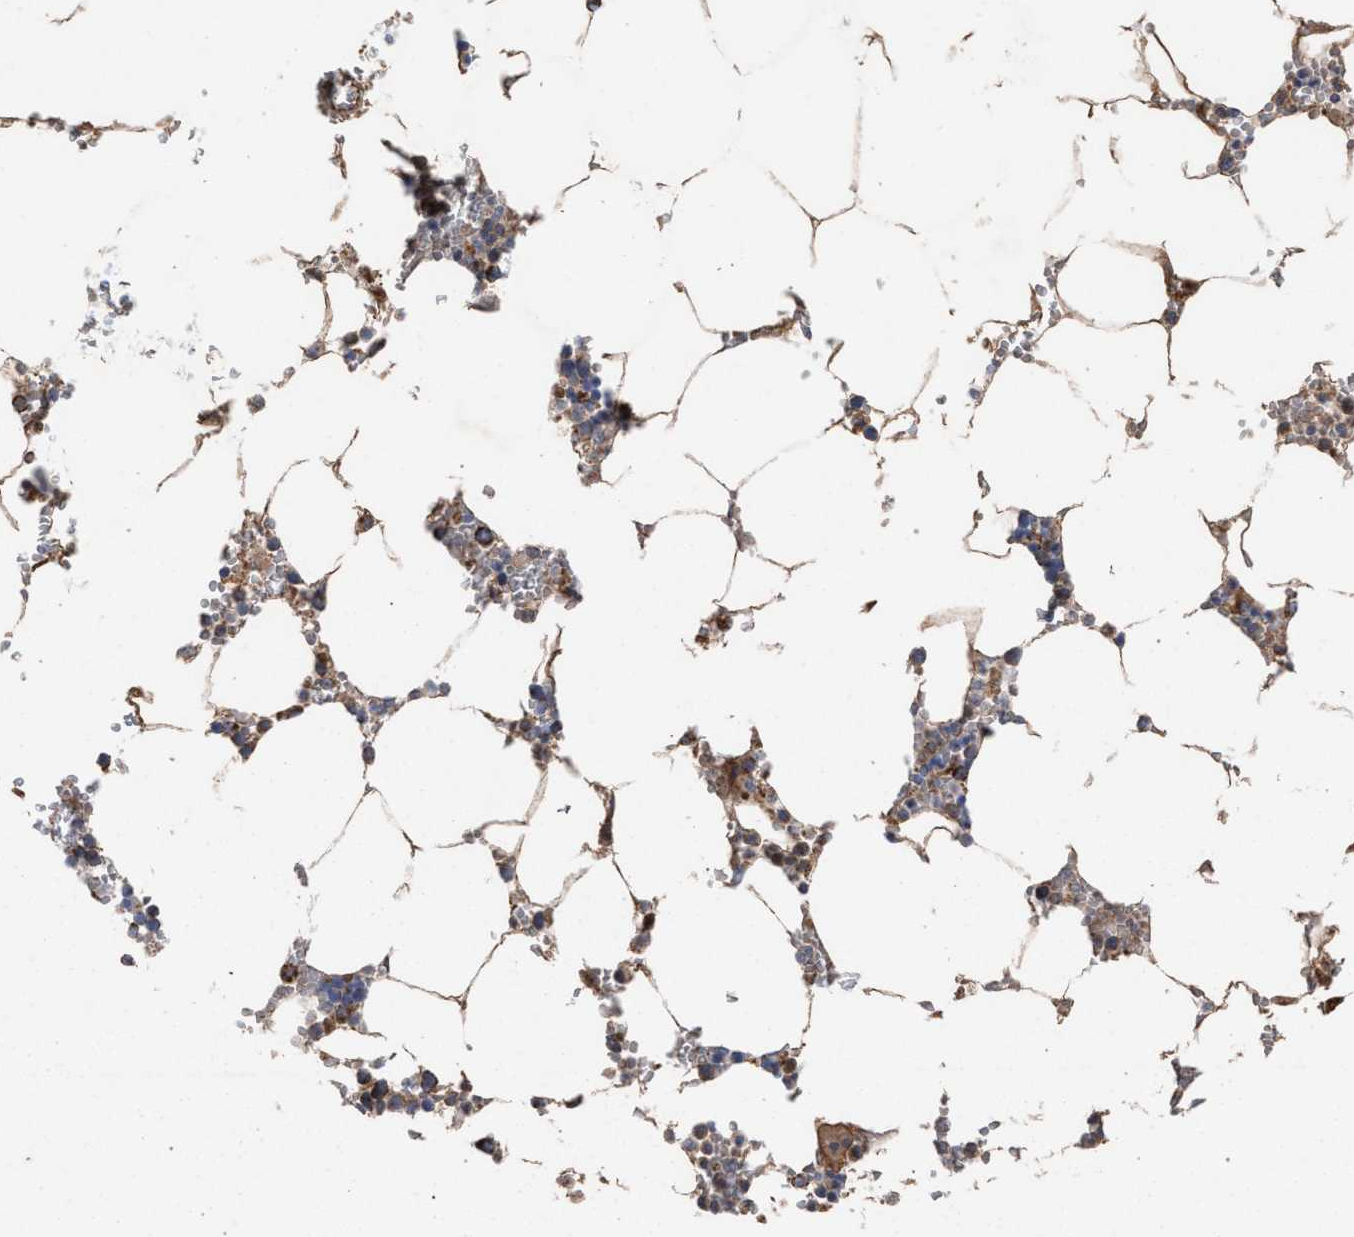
{"staining": {"intensity": "moderate", "quantity": "25%-75%", "location": "cytoplasmic/membranous"}, "tissue": "bone marrow", "cell_type": "Hematopoietic cells", "image_type": "normal", "snomed": [{"axis": "morphology", "description": "Normal tissue, NOS"}, {"axis": "topography", "description": "Bone marrow"}], "caption": "Unremarkable bone marrow shows moderate cytoplasmic/membranous staining in about 25%-75% of hematopoietic cells, visualized by immunohistochemistry.", "gene": "BCL2L12", "patient": {"sex": "male", "age": 70}}